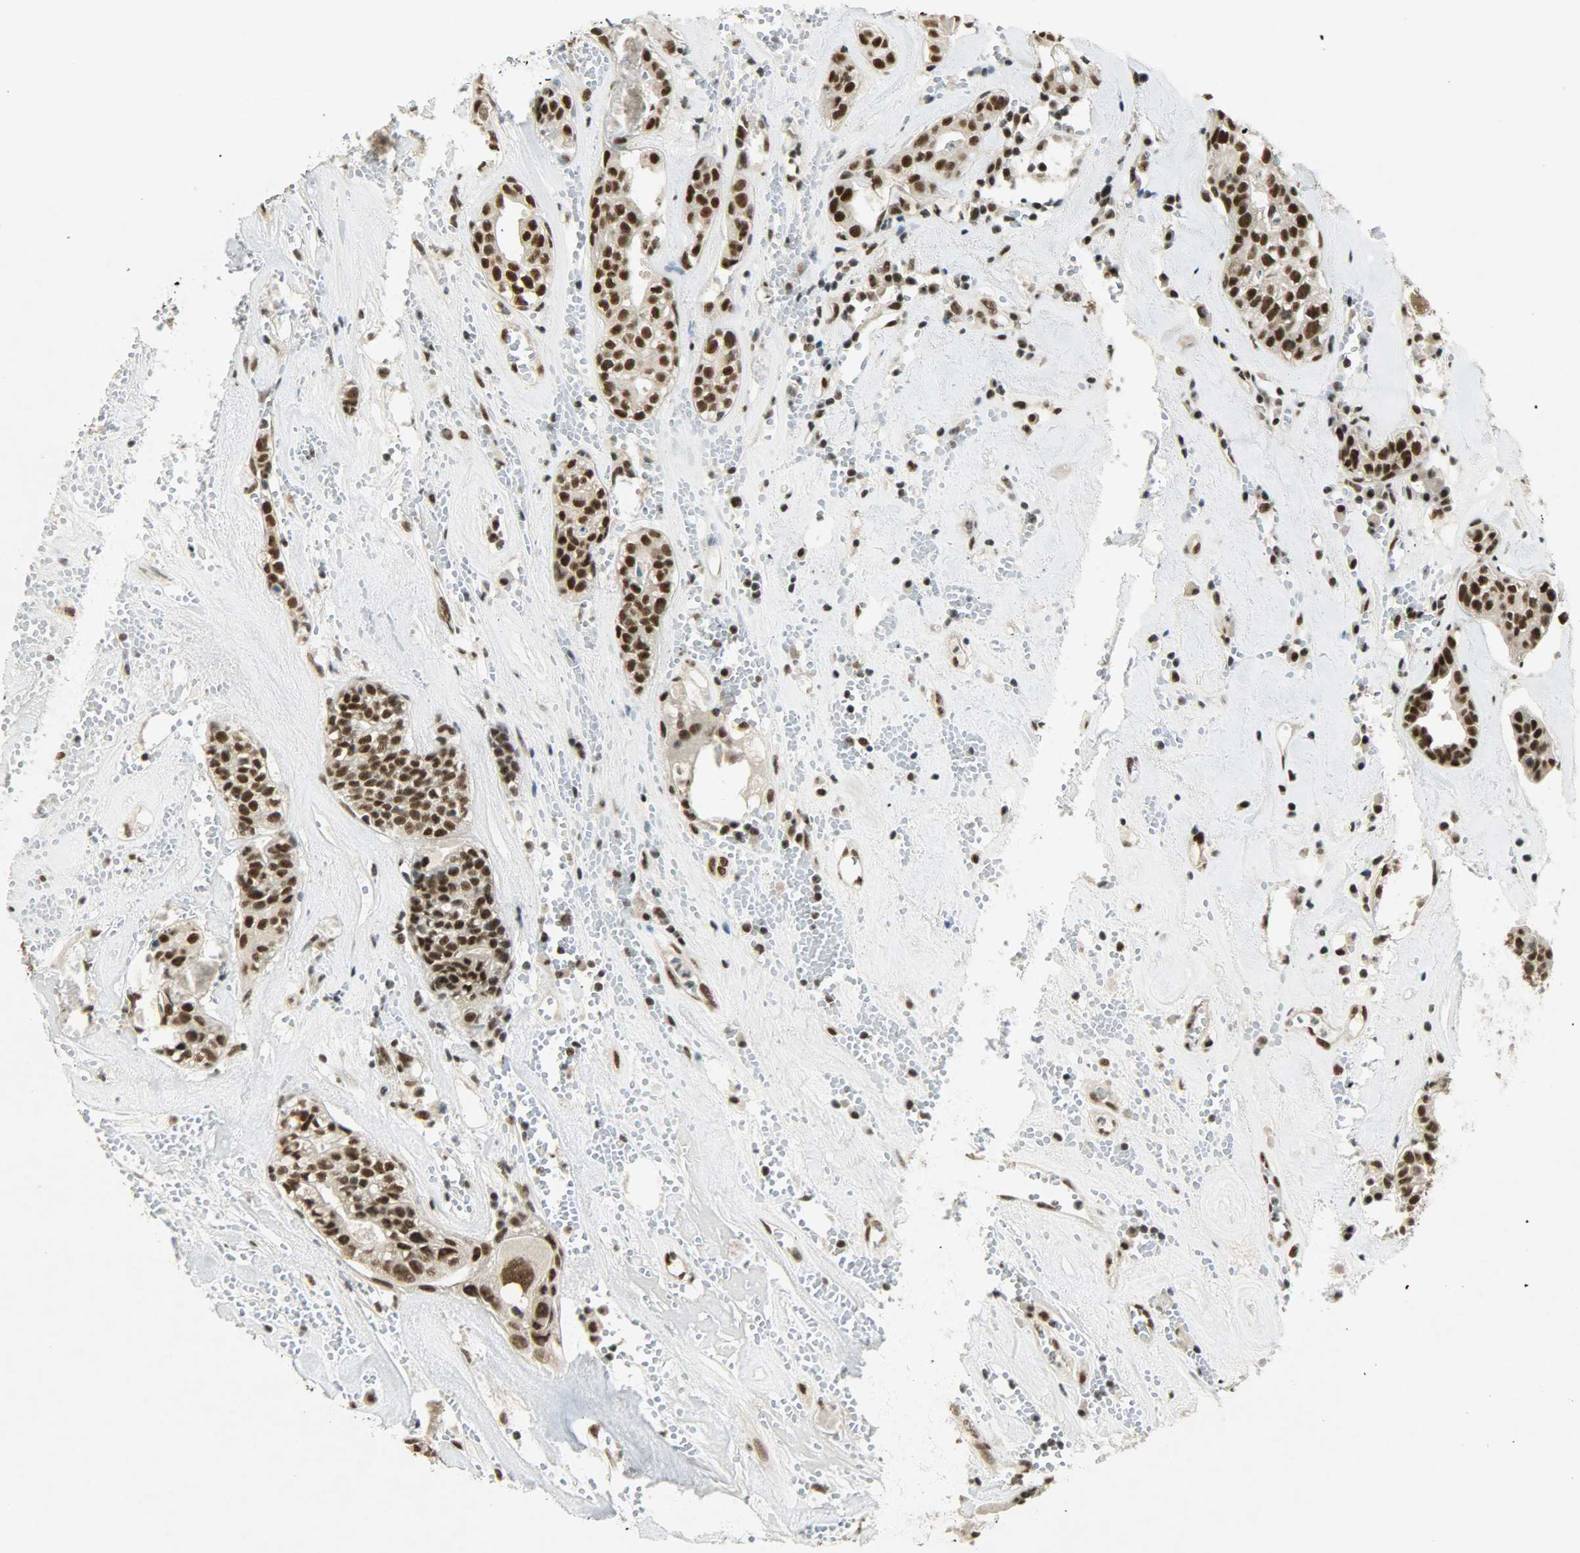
{"staining": {"intensity": "strong", "quantity": ">75%", "location": "nuclear"}, "tissue": "head and neck cancer", "cell_type": "Tumor cells", "image_type": "cancer", "snomed": [{"axis": "morphology", "description": "Adenocarcinoma, NOS"}, {"axis": "topography", "description": "Salivary gland"}, {"axis": "topography", "description": "Head-Neck"}], "caption": "This is a histology image of IHC staining of head and neck cancer, which shows strong staining in the nuclear of tumor cells.", "gene": "SUGP1", "patient": {"sex": "female", "age": 65}}